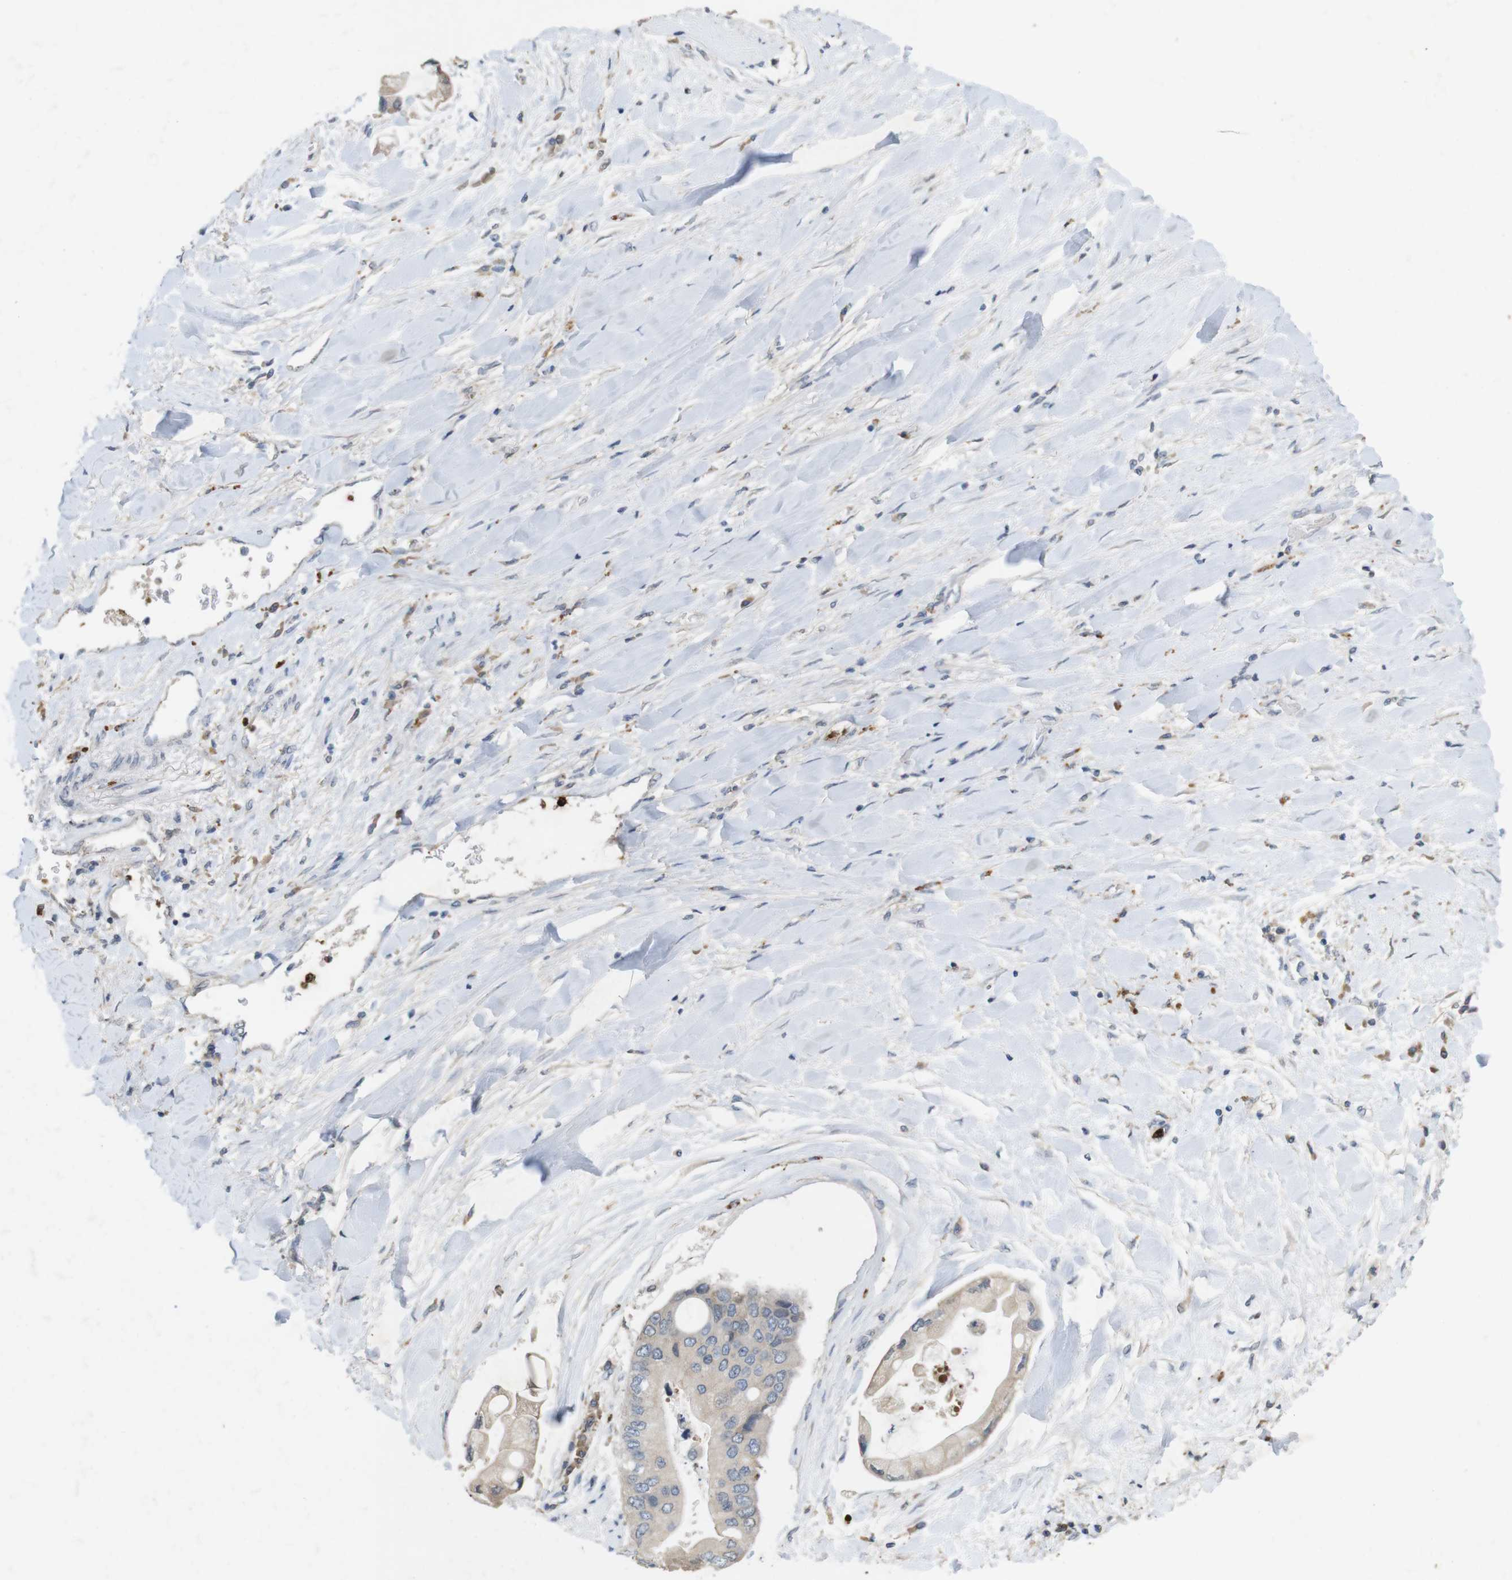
{"staining": {"intensity": "negative", "quantity": "none", "location": "none"}, "tissue": "liver cancer", "cell_type": "Tumor cells", "image_type": "cancer", "snomed": [{"axis": "morphology", "description": "Cholangiocarcinoma"}, {"axis": "topography", "description": "Liver"}], "caption": "The image reveals no staining of tumor cells in cholangiocarcinoma (liver). Nuclei are stained in blue.", "gene": "TSPAN14", "patient": {"sex": "male", "age": 50}}